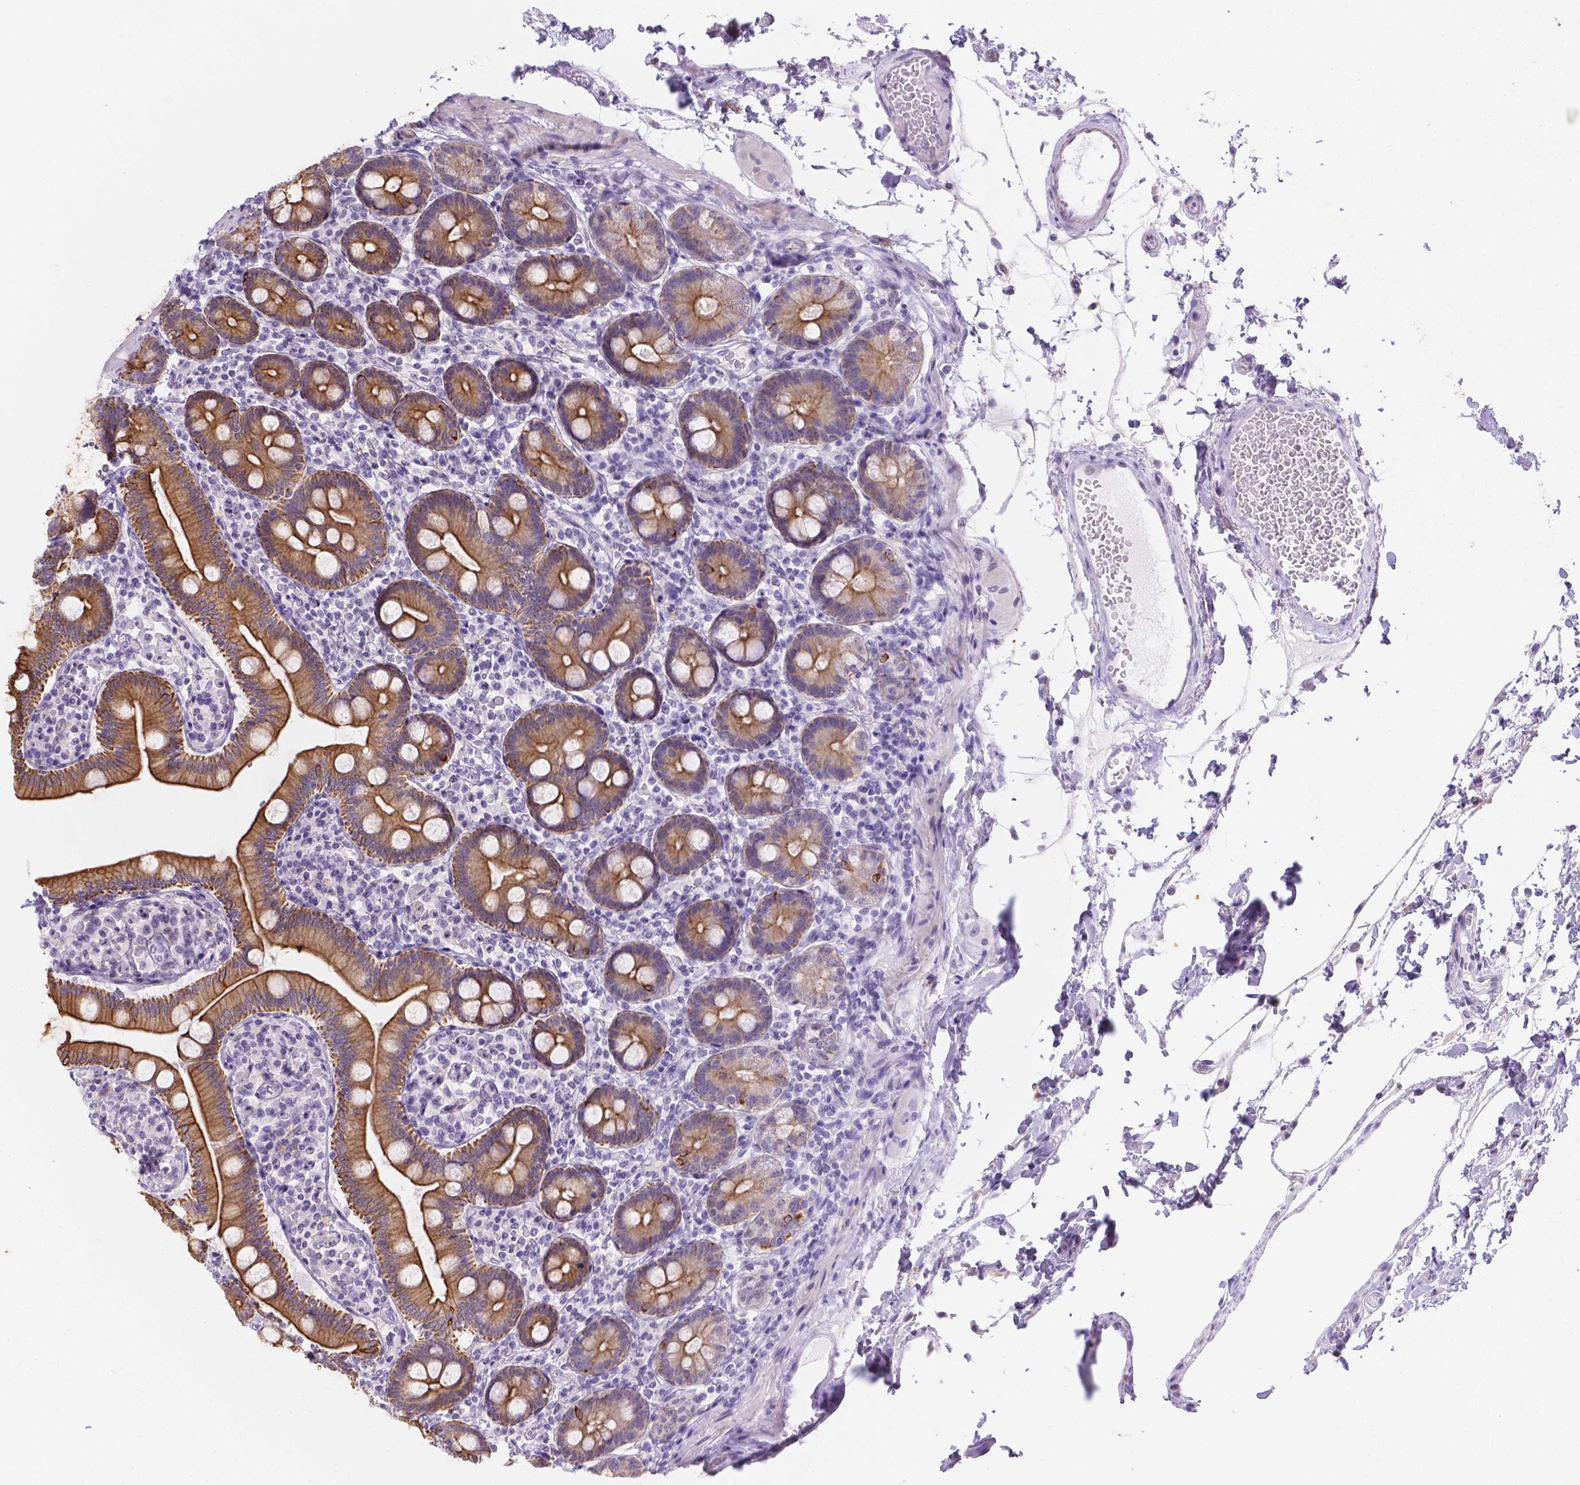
{"staining": {"intensity": "strong", "quantity": ">75%", "location": "cytoplasmic/membranous"}, "tissue": "duodenum", "cell_type": "Glandular cells", "image_type": "normal", "snomed": [{"axis": "morphology", "description": "Normal tissue, NOS"}, {"axis": "topography", "description": "Duodenum"}], "caption": "Immunohistochemical staining of benign duodenum shows high levels of strong cytoplasmic/membranous expression in approximately >75% of glandular cells. The staining is performed using DAB brown chromogen to label protein expression. The nuclei are counter-stained blue using hematoxylin.", "gene": "DMWD", "patient": {"sex": "female", "age": 67}}